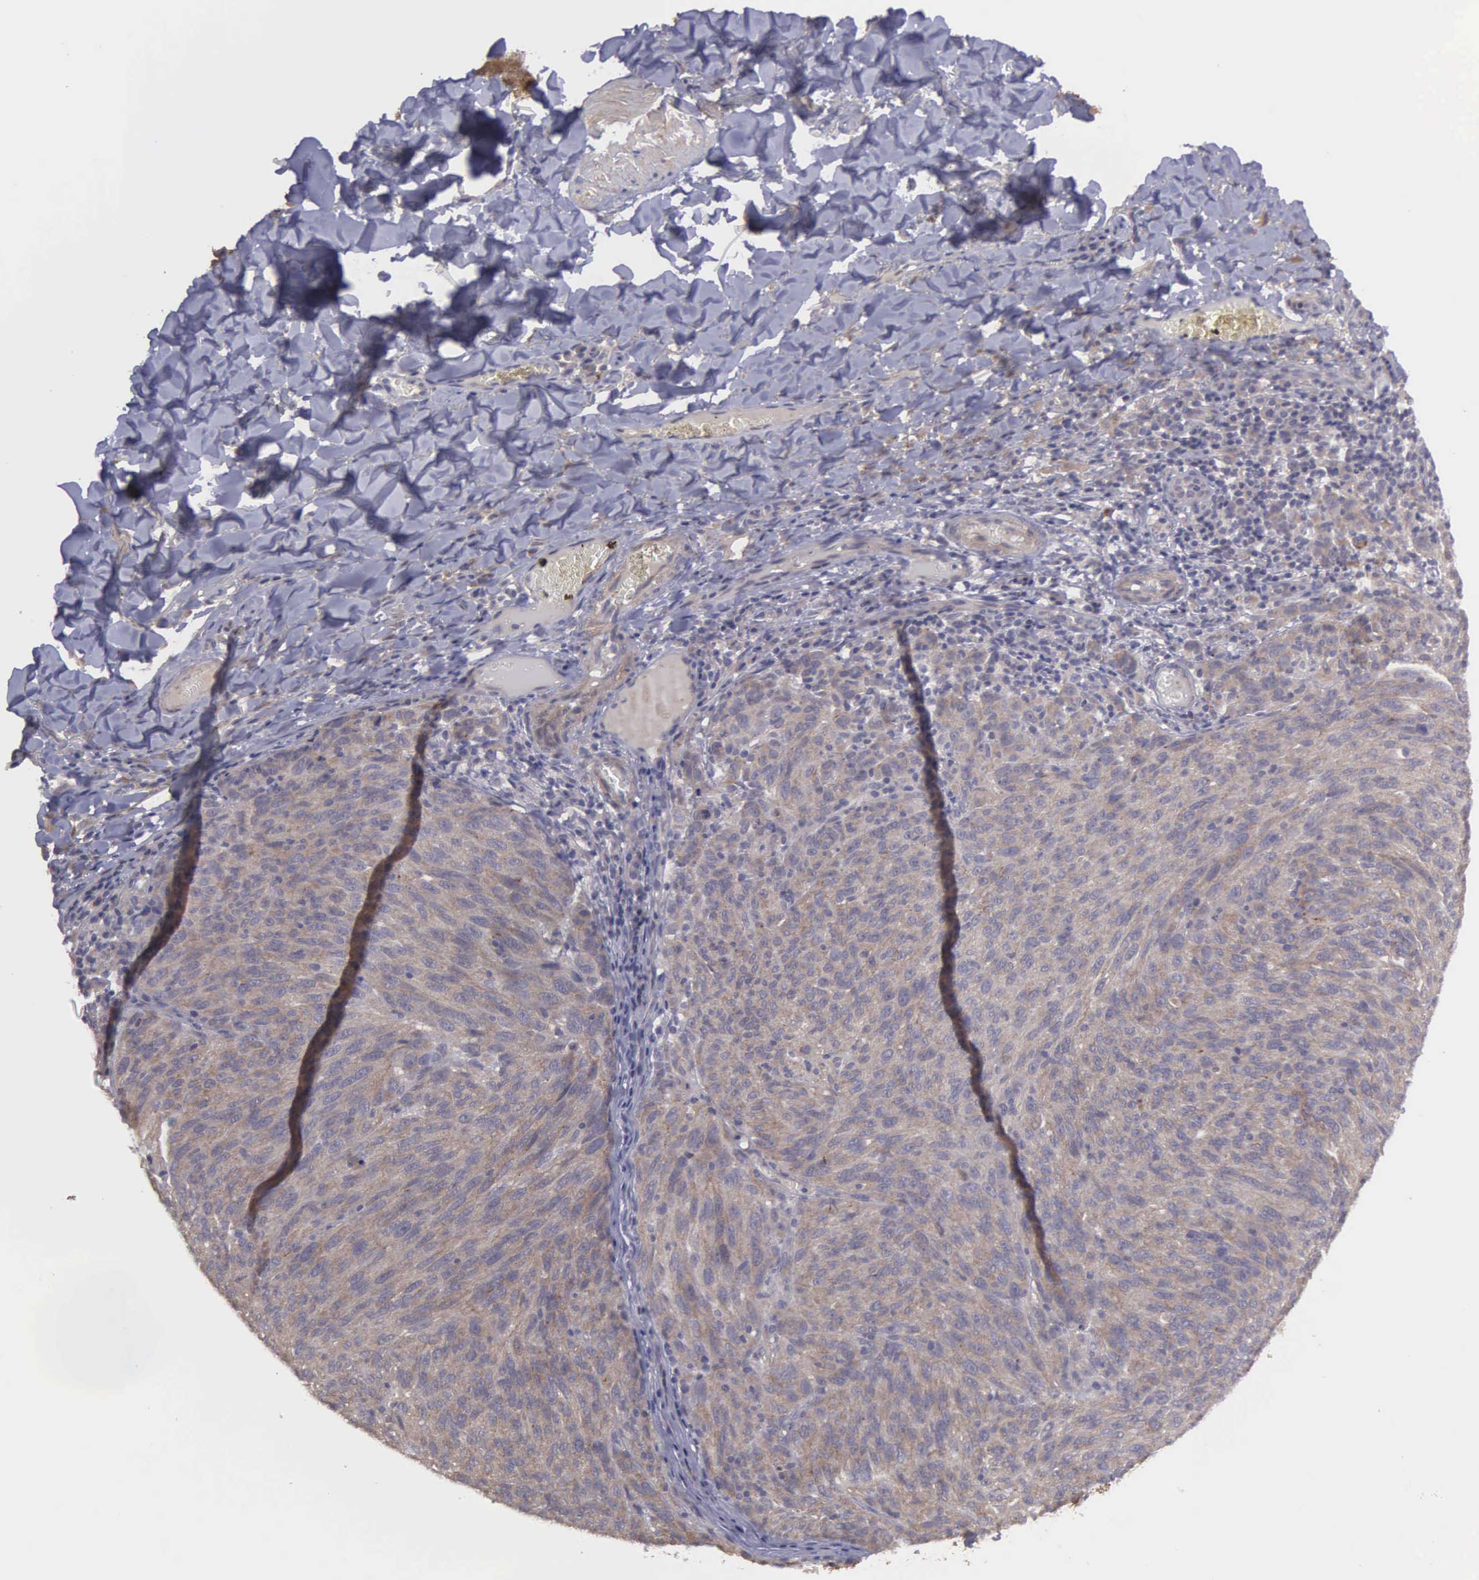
{"staining": {"intensity": "weak", "quantity": ">75%", "location": "cytoplasmic/membranous"}, "tissue": "melanoma", "cell_type": "Tumor cells", "image_type": "cancer", "snomed": [{"axis": "morphology", "description": "Malignant melanoma, NOS"}, {"axis": "topography", "description": "Skin"}], "caption": "The photomicrograph demonstrates immunohistochemical staining of malignant melanoma. There is weak cytoplasmic/membranous positivity is seen in about >75% of tumor cells. The staining was performed using DAB (3,3'-diaminobenzidine), with brown indicating positive protein expression. Nuclei are stained blue with hematoxylin.", "gene": "RTL10", "patient": {"sex": "male", "age": 76}}